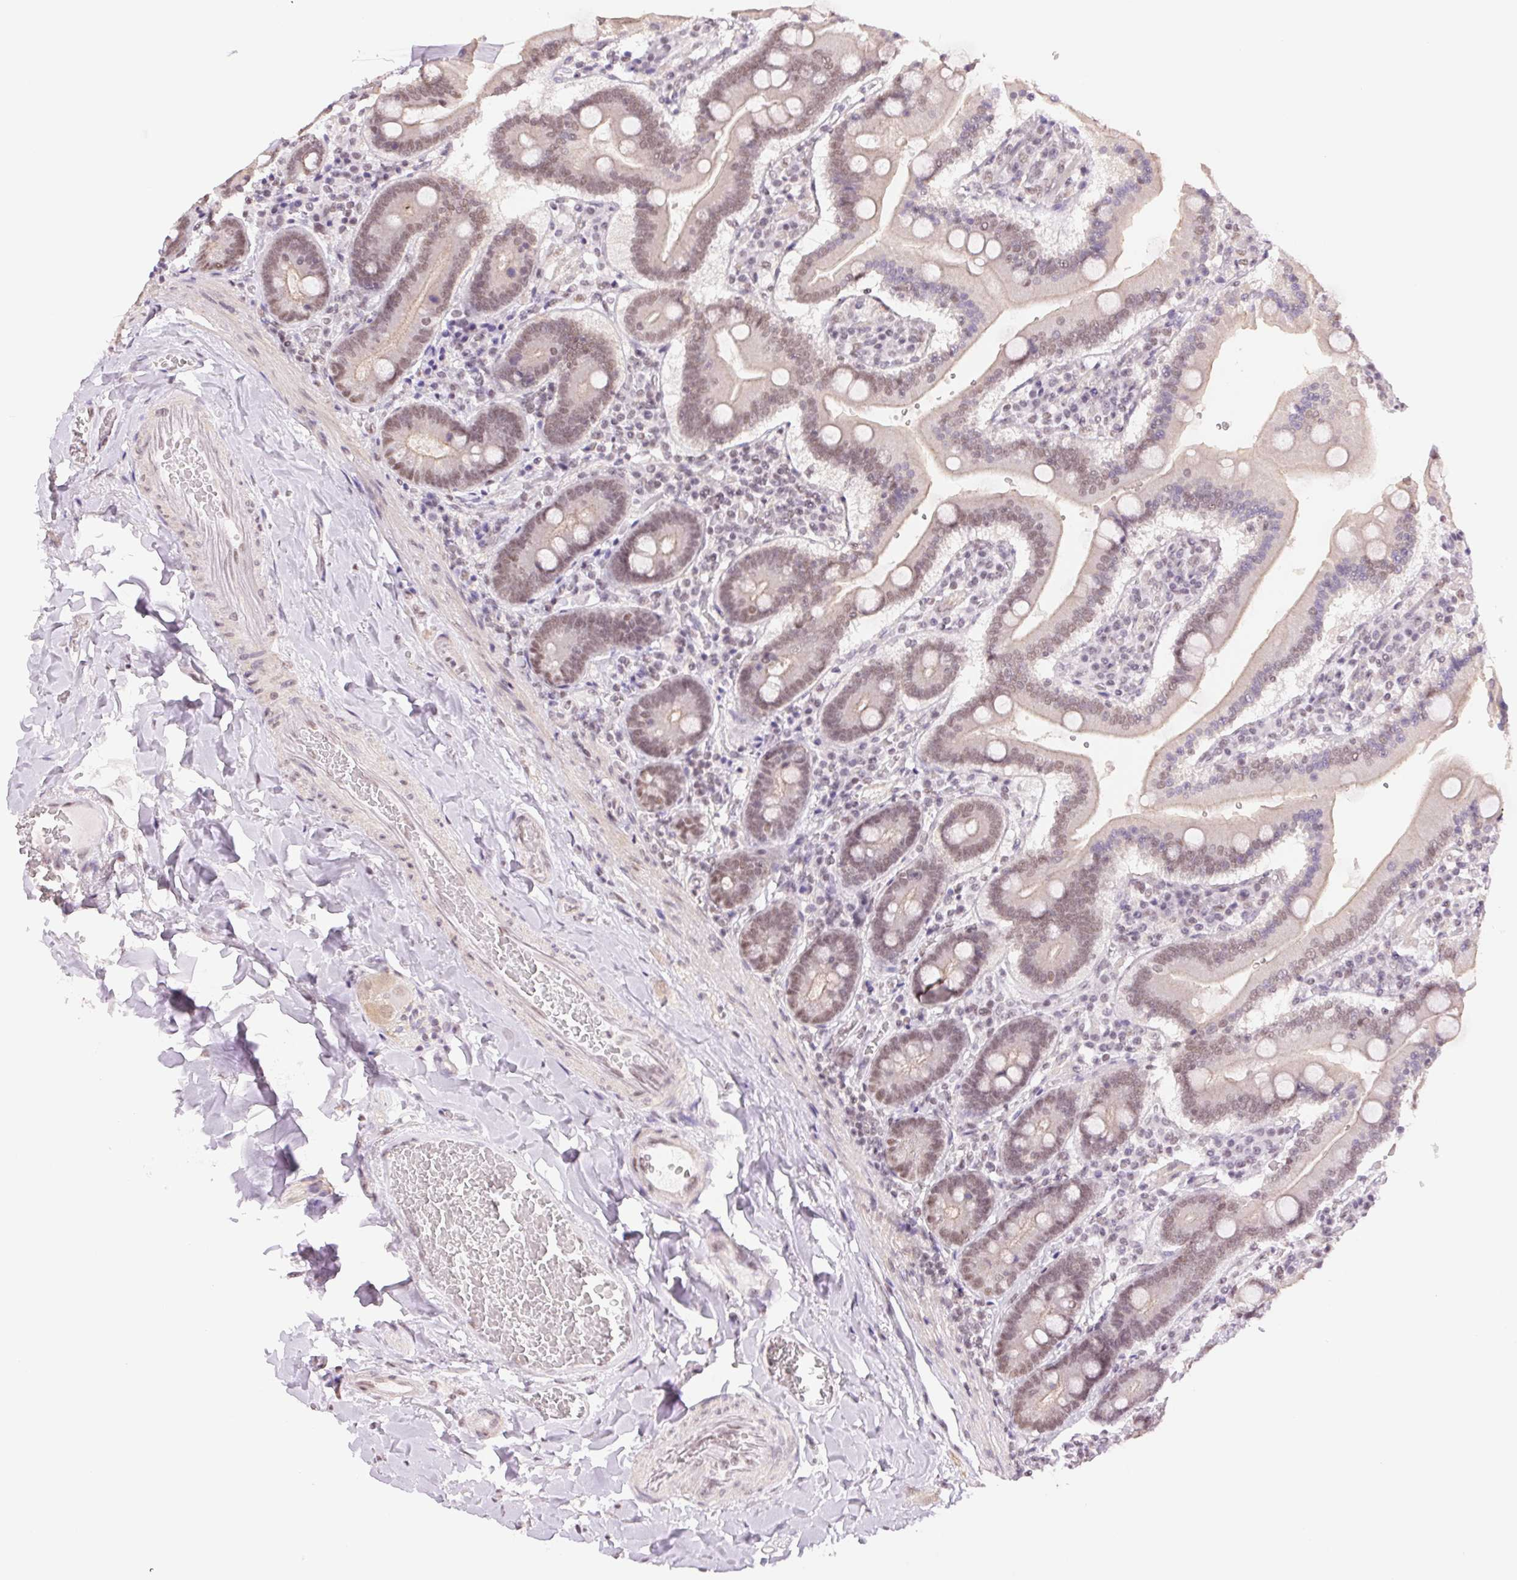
{"staining": {"intensity": "weak", "quantity": ">75%", "location": "nuclear"}, "tissue": "duodenum", "cell_type": "Glandular cells", "image_type": "normal", "snomed": [{"axis": "morphology", "description": "Normal tissue, NOS"}, {"axis": "topography", "description": "Duodenum"}], "caption": "Immunohistochemistry (IHC) staining of benign duodenum, which shows low levels of weak nuclear positivity in about >75% of glandular cells indicating weak nuclear protein positivity. The staining was performed using DAB (brown) for protein detection and nuclei were counterstained in hematoxylin (blue).", "gene": "RPRD1B", "patient": {"sex": "female", "age": 62}}